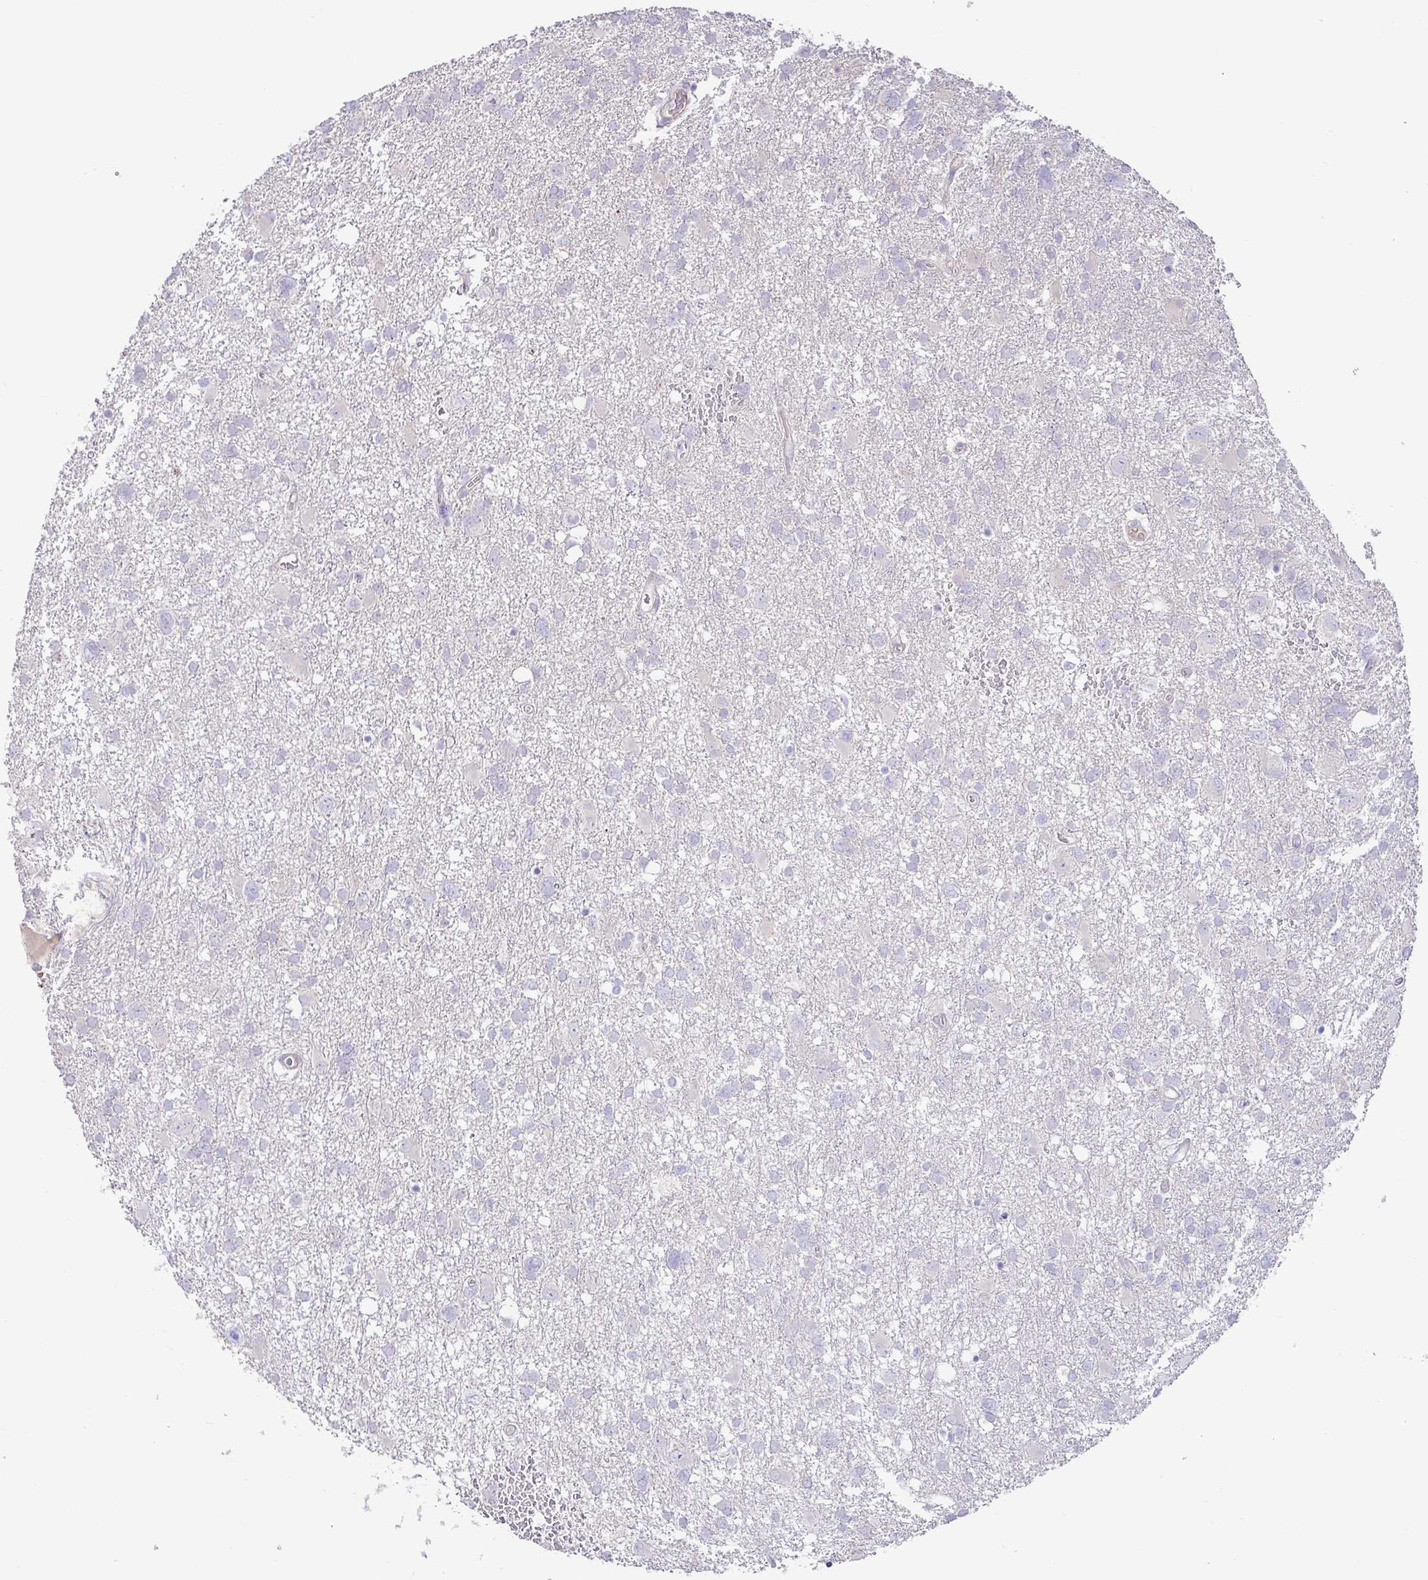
{"staining": {"intensity": "negative", "quantity": "none", "location": "none"}, "tissue": "glioma", "cell_type": "Tumor cells", "image_type": "cancer", "snomed": [{"axis": "morphology", "description": "Glioma, malignant, High grade"}, {"axis": "topography", "description": "Brain"}], "caption": "Human high-grade glioma (malignant) stained for a protein using immunohistochemistry reveals no positivity in tumor cells.", "gene": "PYGM", "patient": {"sex": "male", "age": 61}}